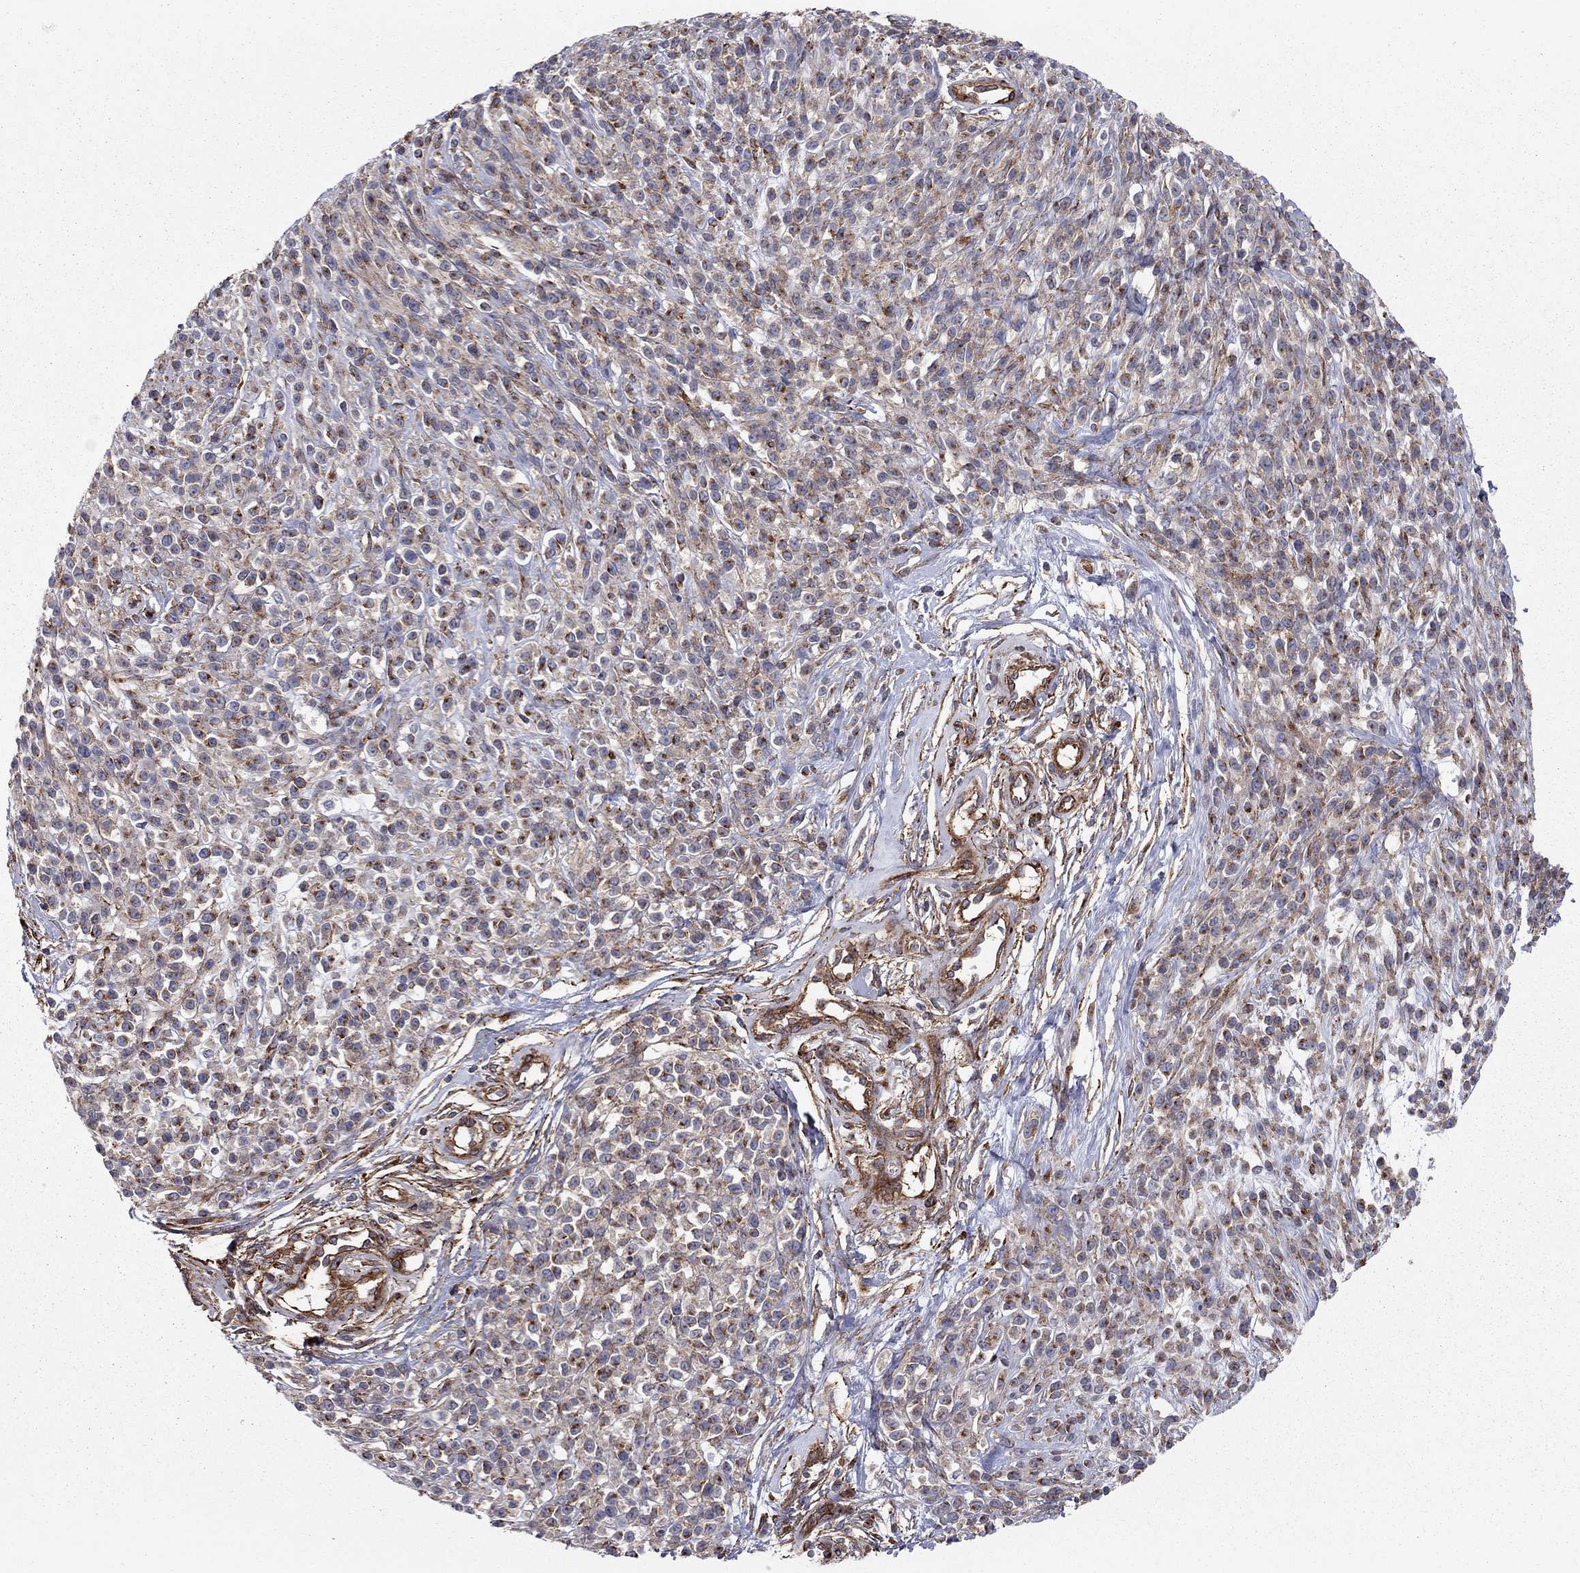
{"staining": {"intensity": "moderate", "quantity": "25%-75%", "location": "cytoplasmic/membranous"}, "tissue": "melanoma", "cell_type": "Tumor cells", "image_type": "cancer", "snomed": [{"axis": "morphology", "description": "Malignant melanoma, NOS"}, {"axis": "topography", "description": "Skin"}, {"axis": "topography", "description": "Skin of trunk"}], "caption": "Moderate cytoplasmic/membranous expression for a protein is identified in approximately 25%-75% of tumor cells of melanoma using IHC.", "gene": "RASEF", "patient": {"sex": "male", "age": 74}}